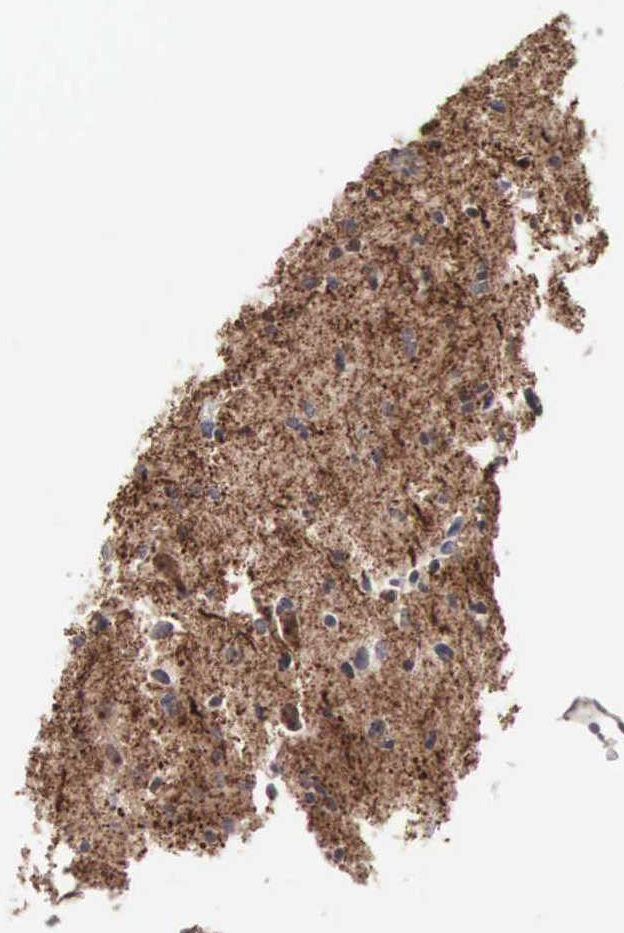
{"staining": {"intensity": "strong", "quantity": ">75%", "location": "cytoplasmic/membranous"}, "tissue": "glioma", "cell_type": "Tumor cells", "image_type": "cancer", "snomed": [{"axis": "morphology", "description": "Glioma, malignant, Low grade"}, {"axis": "topography", "description": "Brain"}], "caption": "Malignant glioma (low-grade) tissue reveals strong cytoplasmic/membranous expression in approximately >75% of tumor cells", "gene": "ACOT4", "patient": {"sex": "female", "age": 46}}